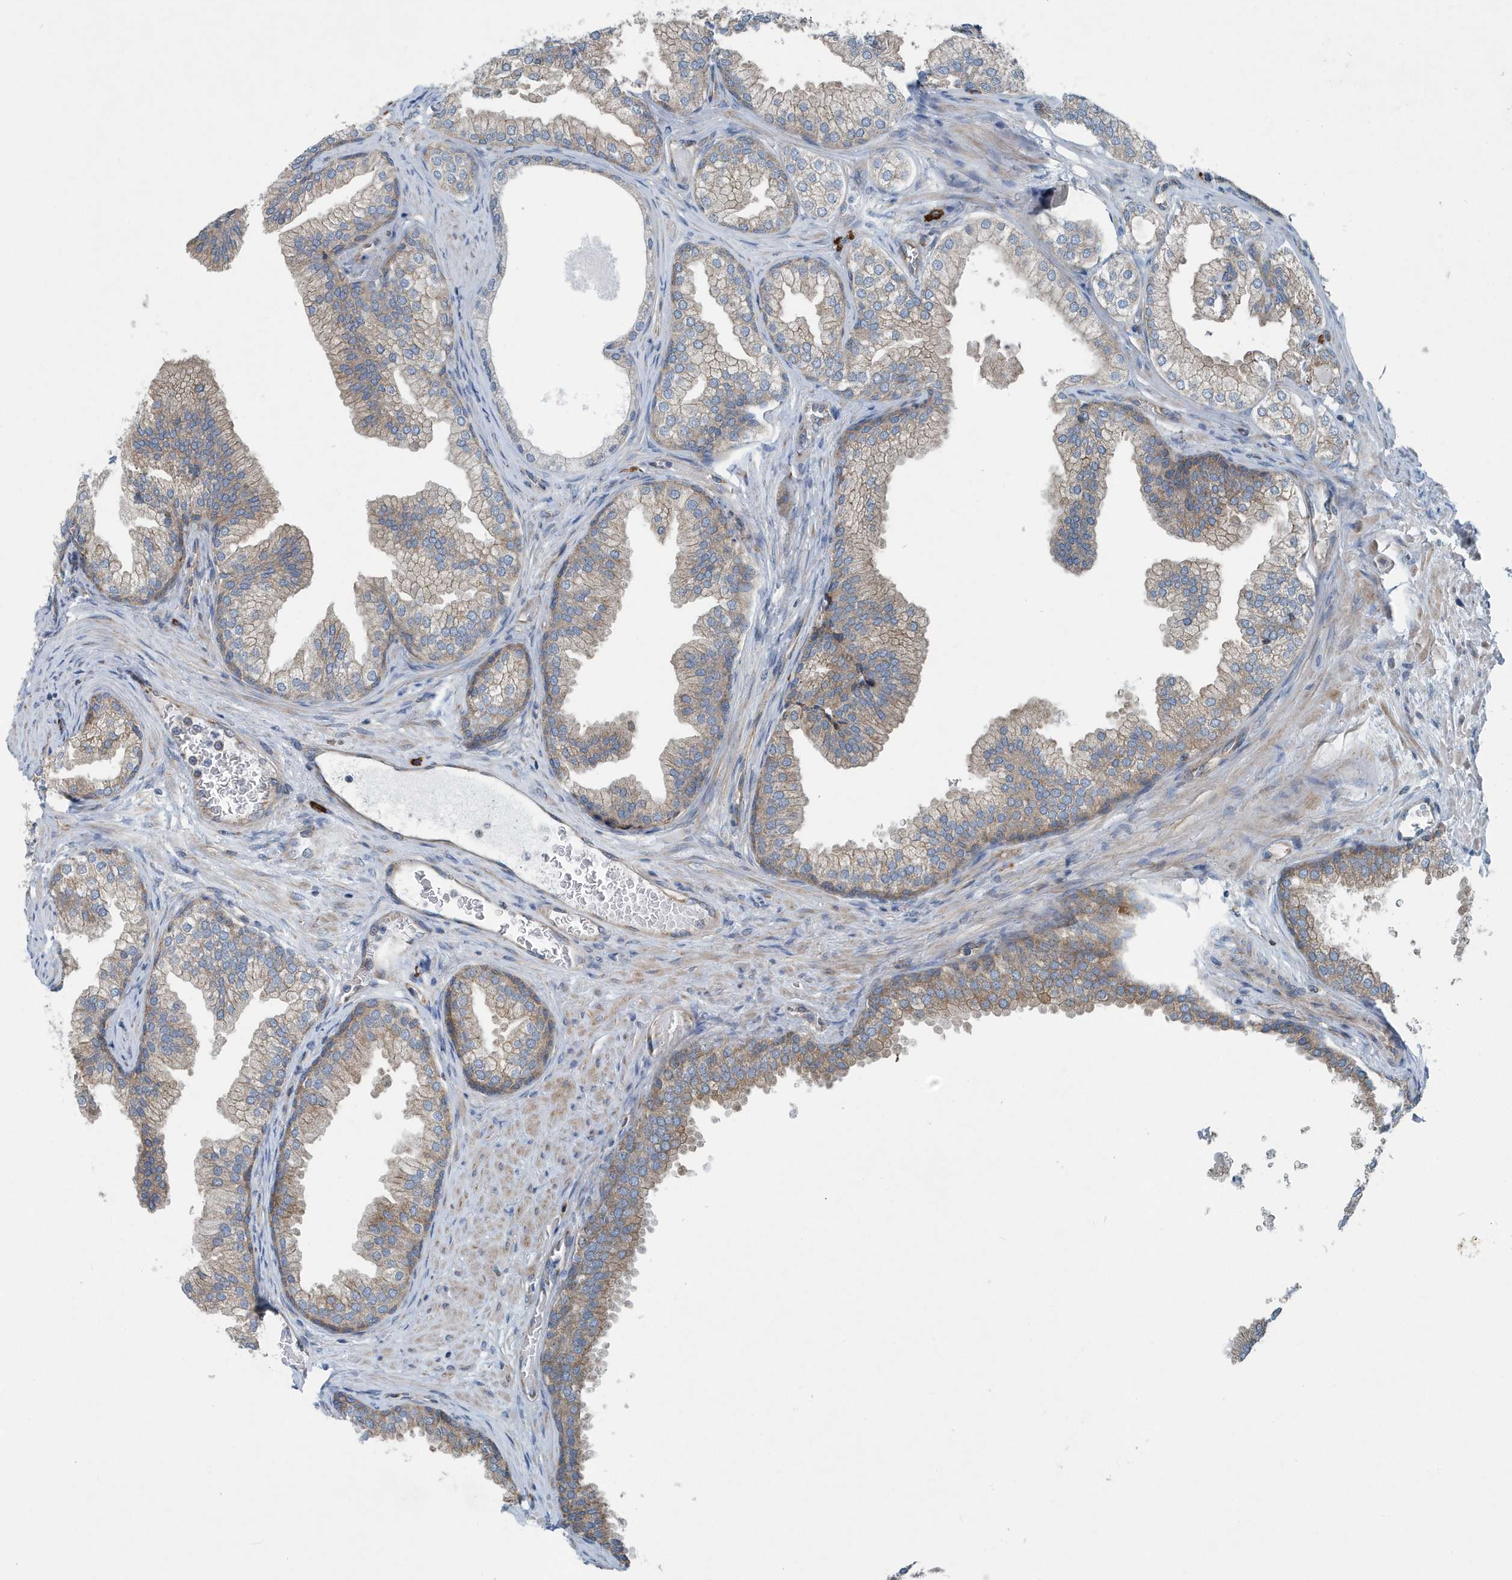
{"staining": {"intensity": "moderate", "quantity": ">75%", "location": "cytoplasmic/membranous"}, "tissue": "prostate", "cell_type": "Glandular cells", "image_type": "normal", "snomed": [{"axis": "morphology", "description": "Normal tissue, NOS"}, {"axis": "topography", "description": "Prostate"}], "caption": "A brown stain shows moderate cytoplasmic/membranous positivity of a protein in glandular cells of unremarkable human prostate. Using DAB (3,3'-diaminobenzidine) (brown) and hematoxylin (blue) stains, captured at high magnification using brightfield microscopy.", "gene": "PPM1M", "patient": {"sex": "male", "age": 76}}